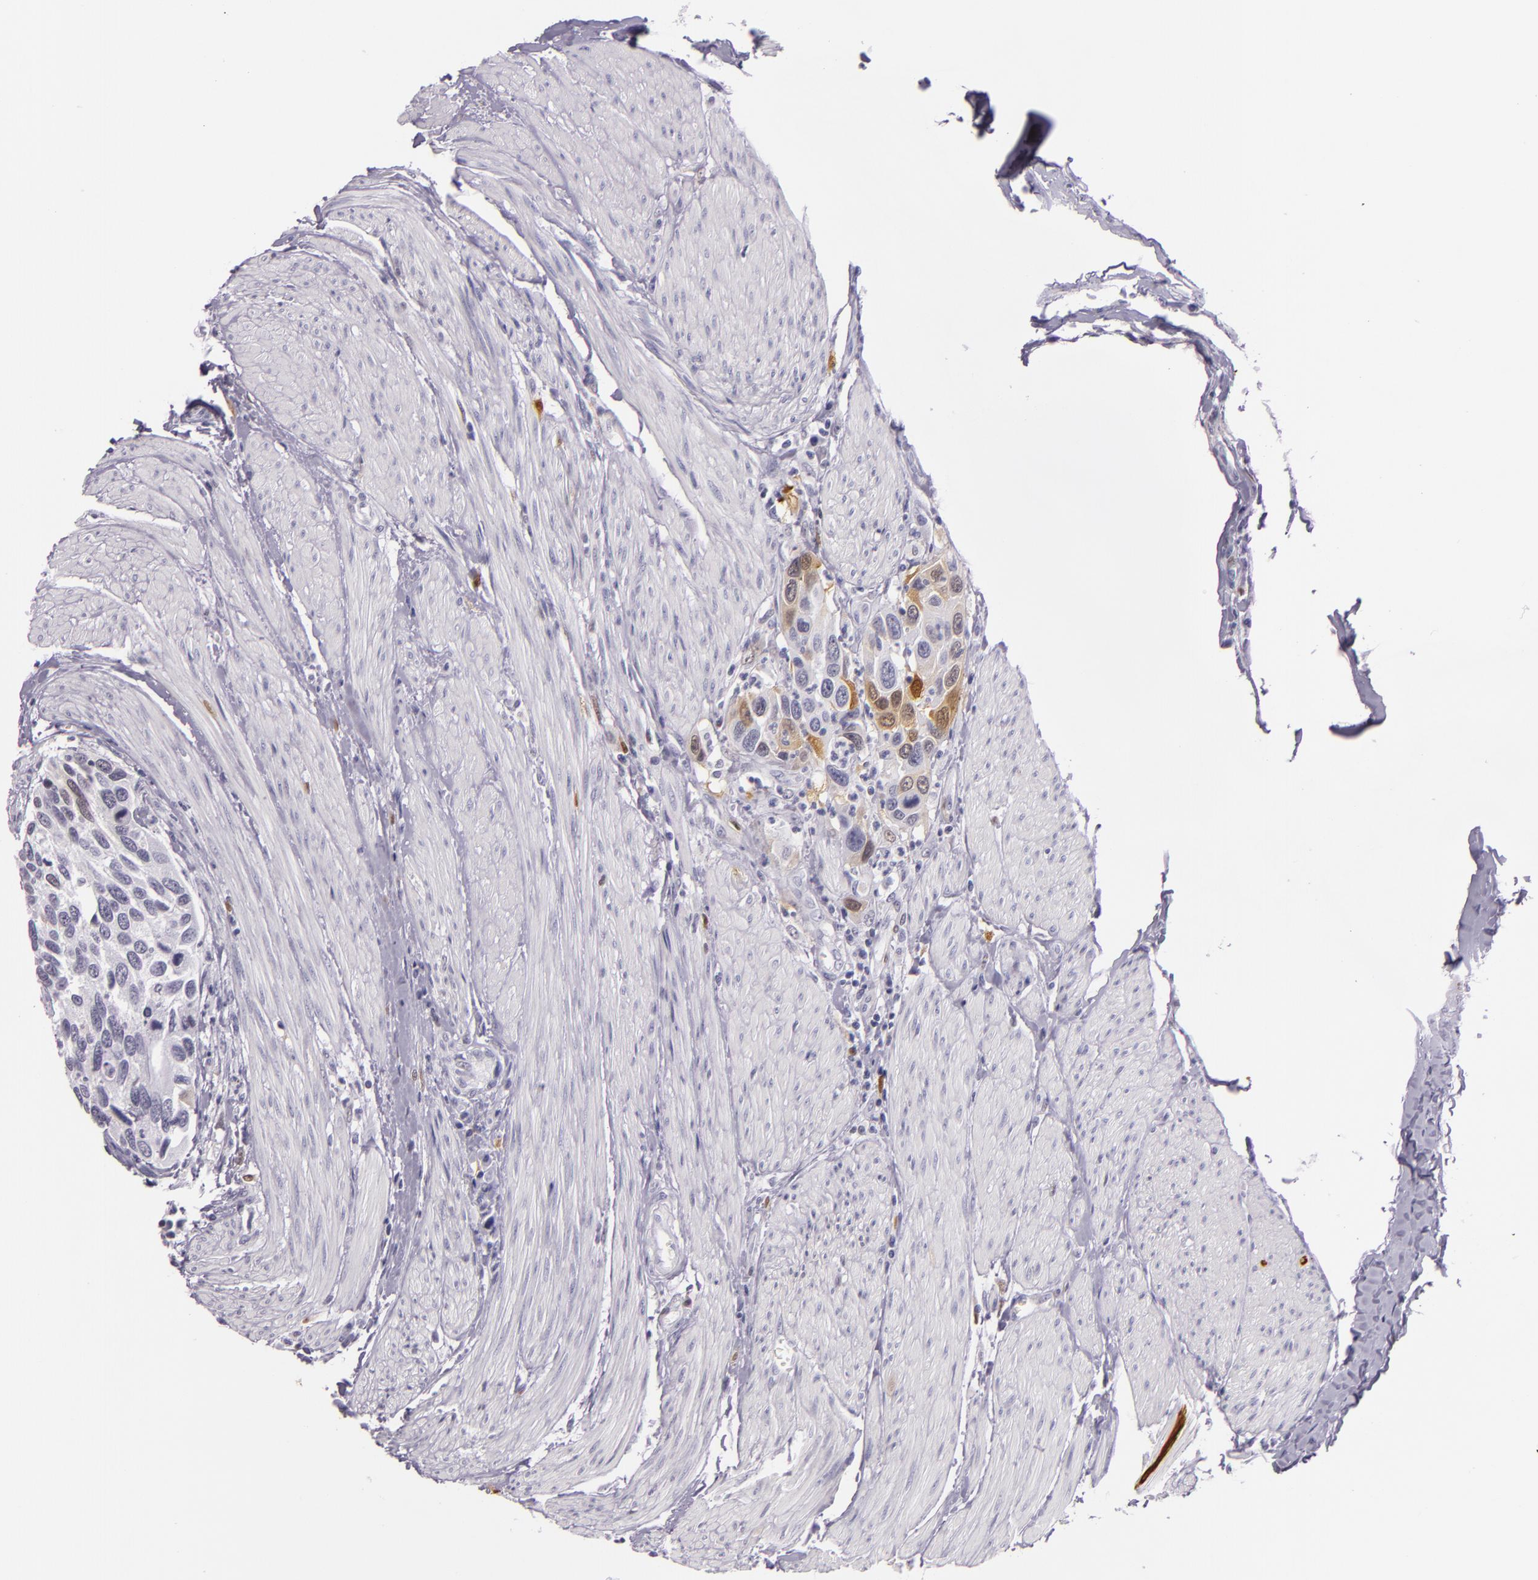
{"staining": {"intensity": "weak", "quantity": "<25%", "location": "nuclear"}, "tissue": "urothelial cancer", "cell_type": "Tumor cells", "image_type": "cancer", "snomed": [{"axis": "morphology", "description": "Urothelial carcinoma, High grade"}, {"axis": "topography", "description": "Urinary bladder"}], "caption": "Immunohistochemical staining of human high-grade urothelial carcinoma exhibits no significant positivity in tumor cells.", "gene": "MT1A", "patient": {"sex": "male", "age": 66}}